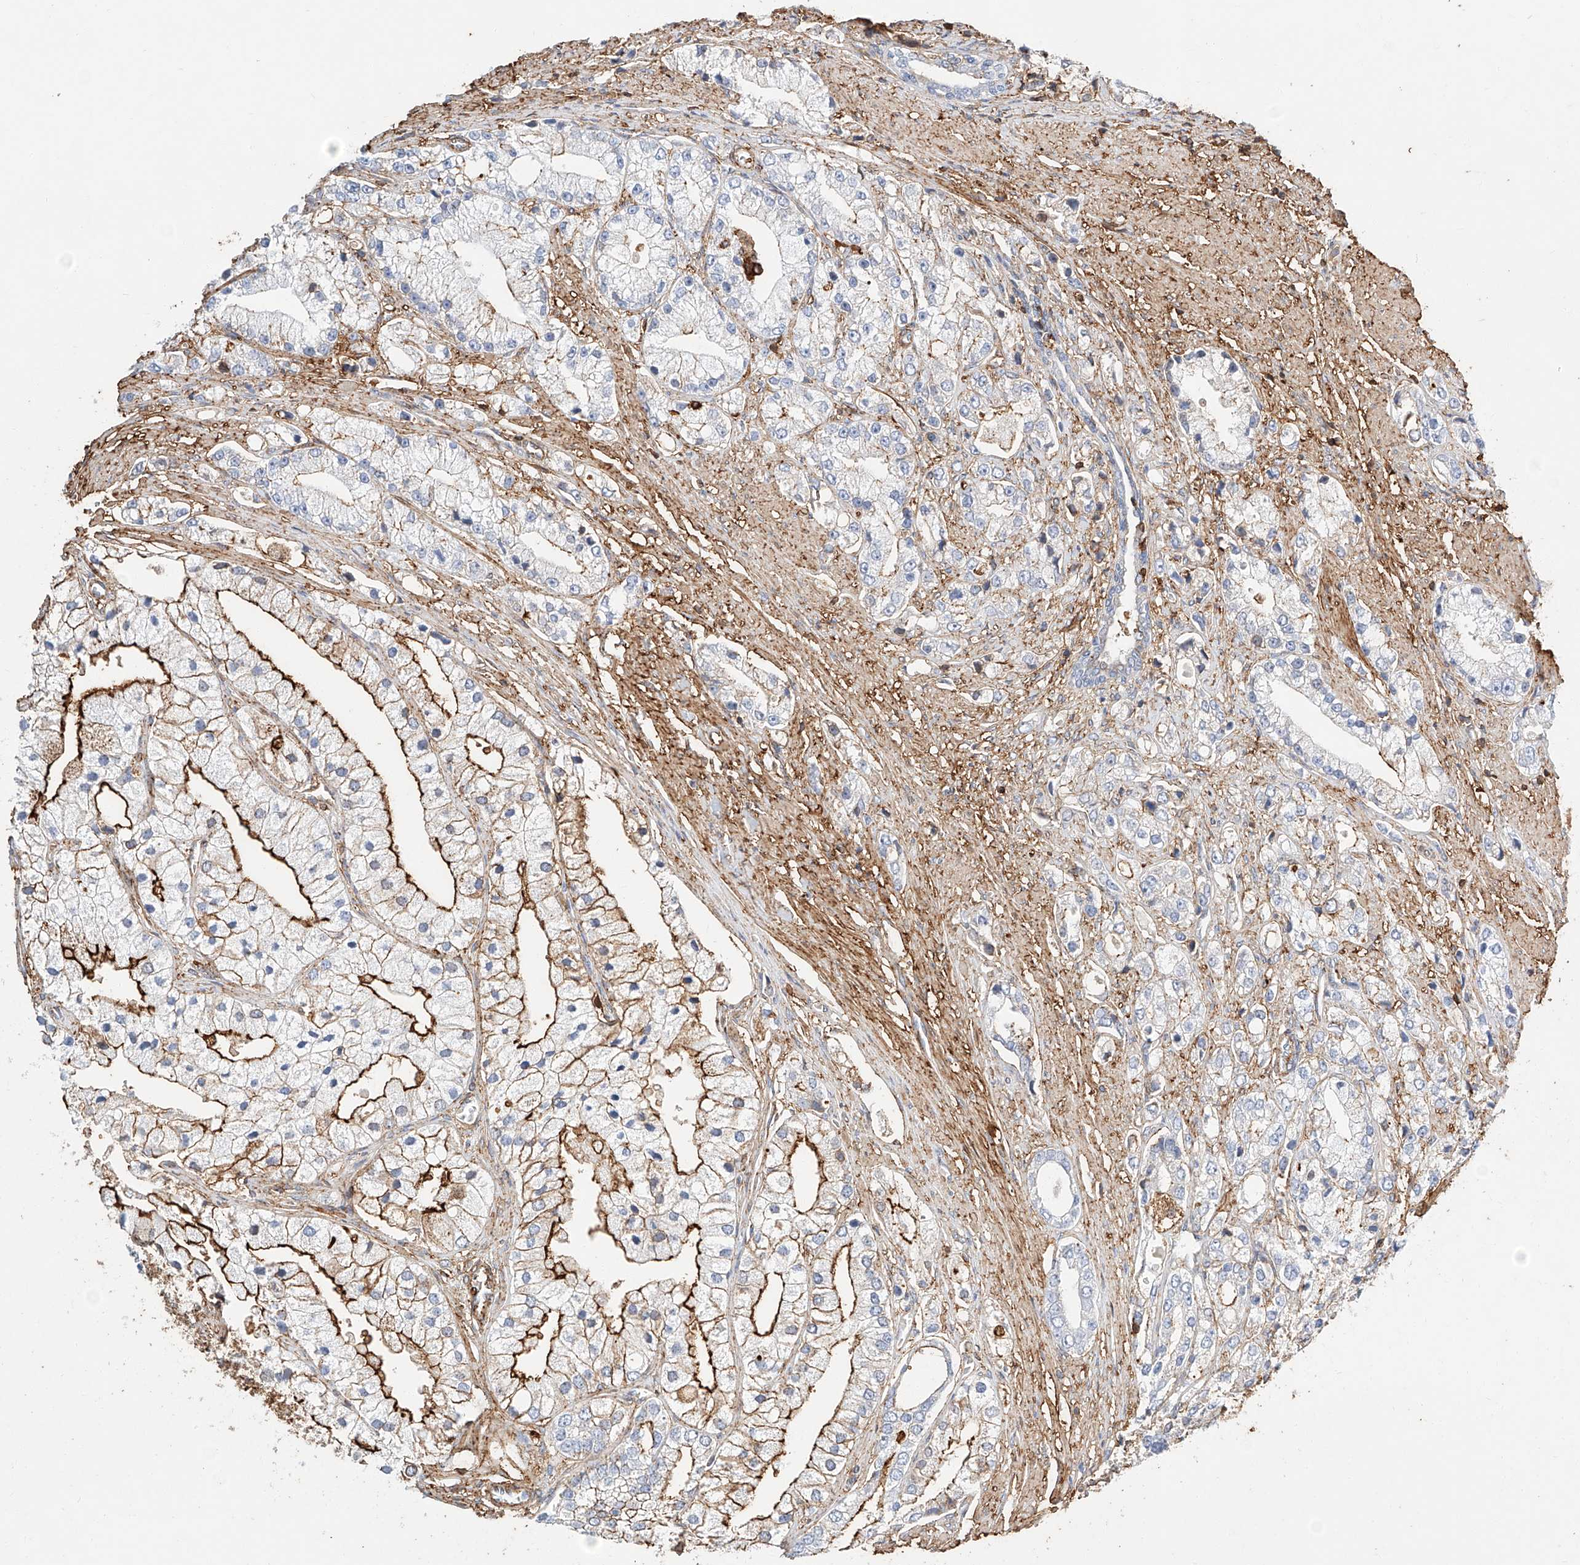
{"staining": {"intensity": "strong", "quantity": "<25%", "location": "cytoplasmic/membranous"}, "tissue": "prostate cancer", "cell_type": "Tumor cells", "image_type": "cancer", "snomed": [{"axis": "morphology", "description": "Adenocarcinoma, High grade"}, {"axis": "topography", "description": "Prostate"}], "caption": "This is a photomicrograph of IHC staining of prostate cancer (adenocarcinoma (high-grade)), which shows strong expression in the cytoplasmic/membranous of tumor cells.", "gene": "WFS1", "patient": {"sex": "male", "age": 50}}